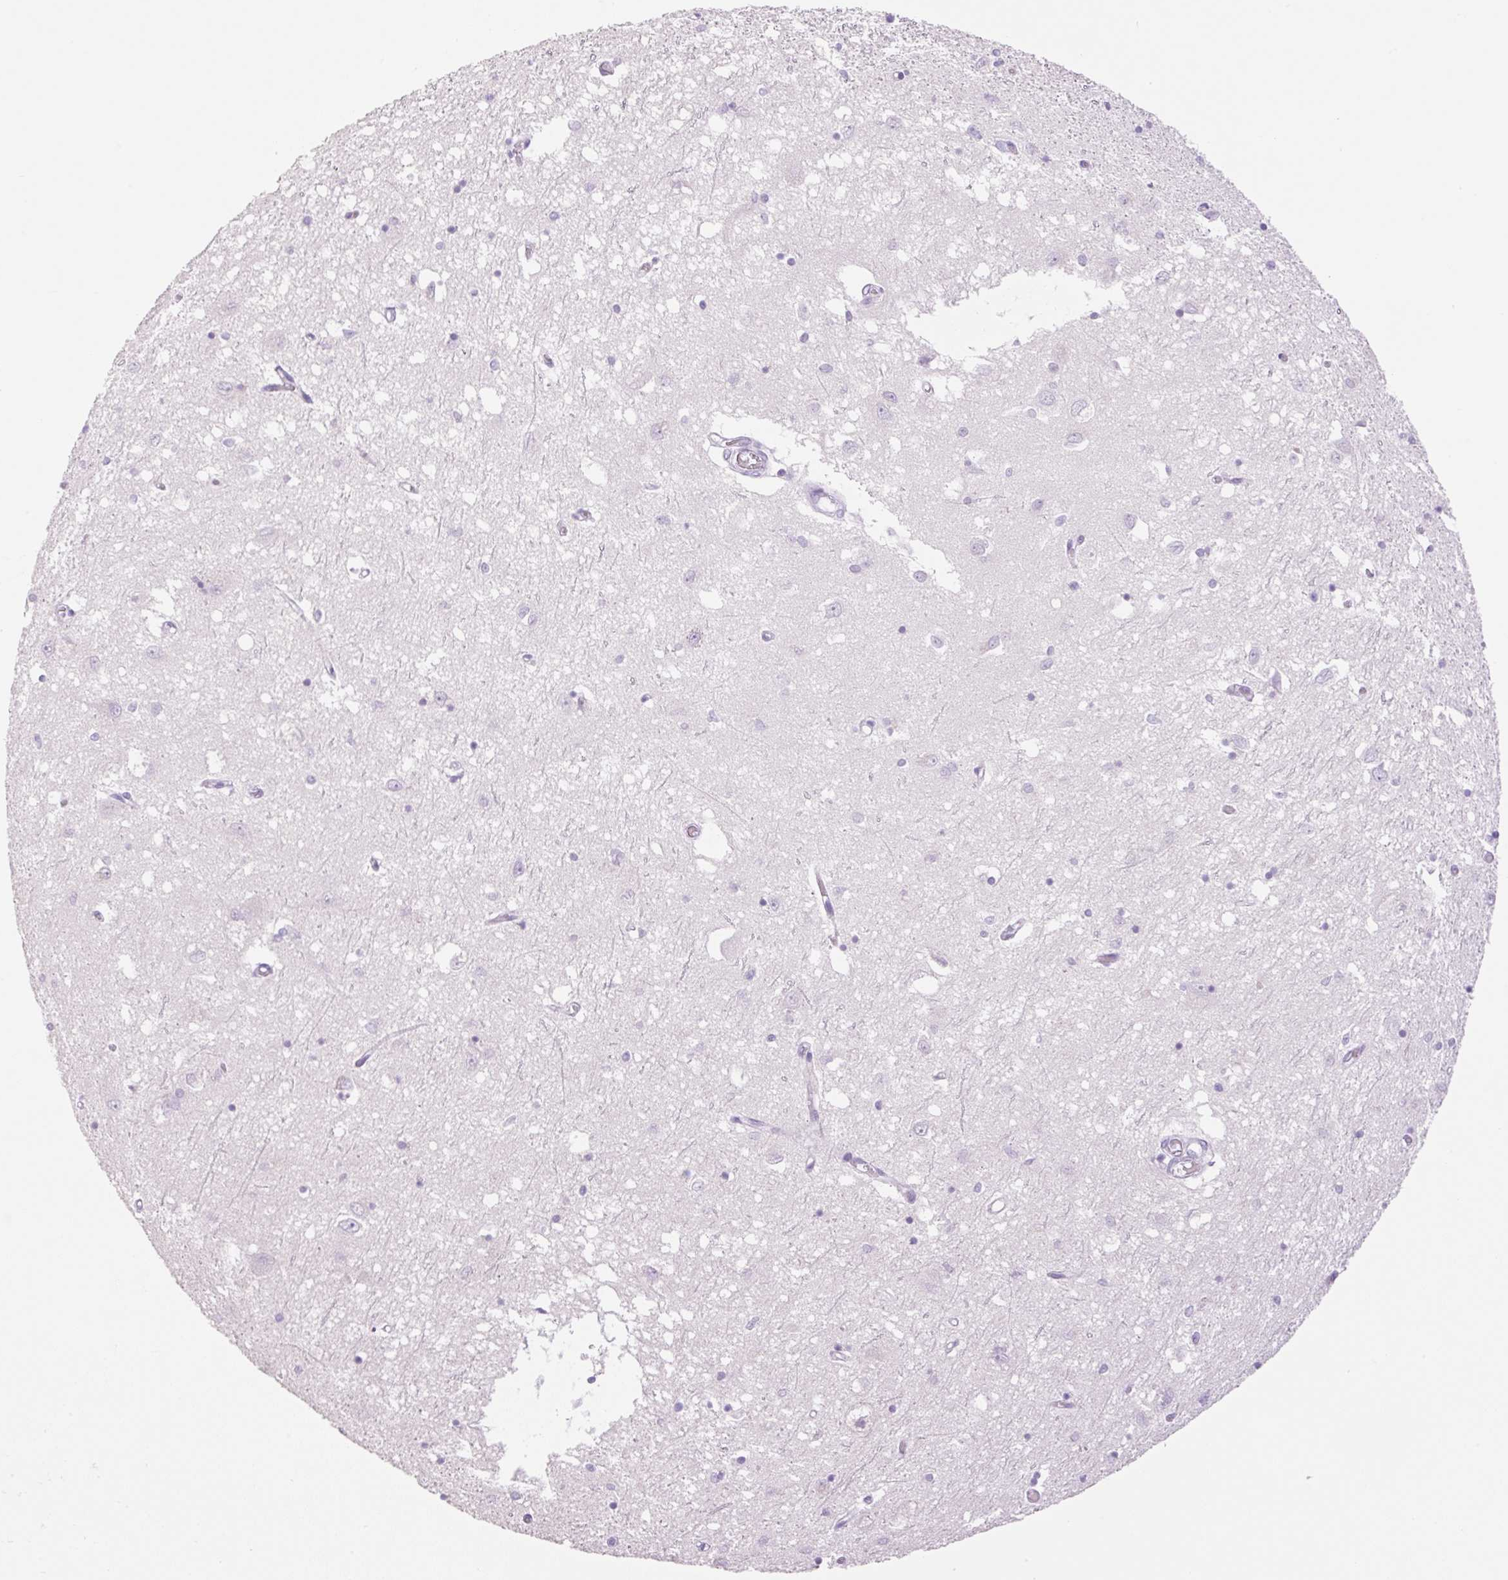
{"staining": {"intensity": "negative", "quantity": "none", "location": "none"}, "tissue": "caudate", "cell_type": "Glial cells", "image_type": "normal", "snomed": [{"axis": "morphology", "description": "Normal tissue, NOS"}, {"axis": "topography", "description": "Lateral ventricle wall"}], "caption": "IHC of normal human caudate exhibits no expression in glial cells.", "gene": "SP140L", "patient": {"sex": "male", "age": 70}}